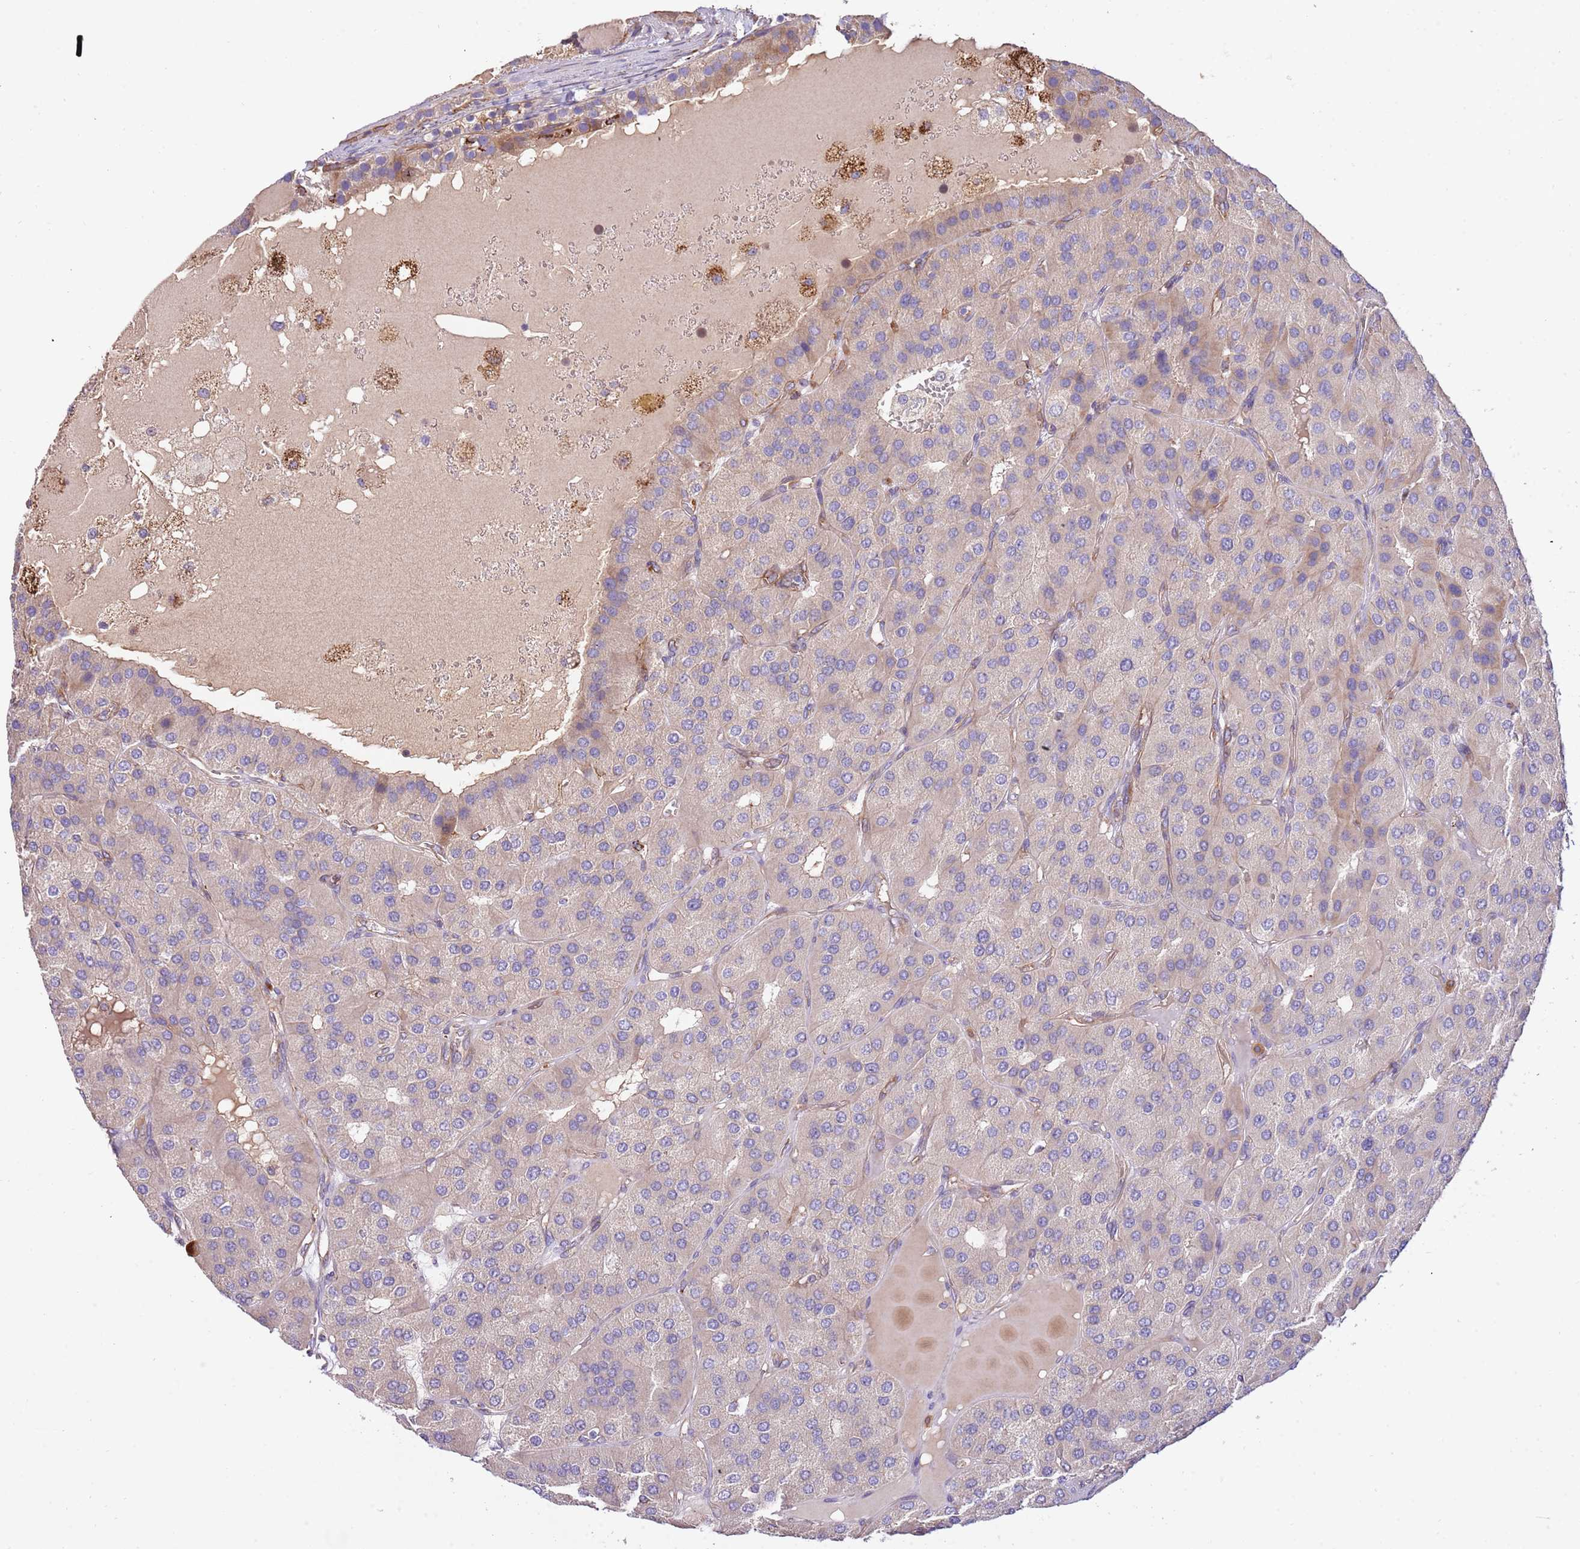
{"staining": {"intensity": "negative", "quantity": "none", "location": "none"}, "tissue": "parathyroid gland", "cell_type": "Glandular cells", "image_type": "normal", "snomed": [{"axis": "morphology", "description": "Normal tissue, NOS"}, {"axis": "morphology", "description": "Adenoma, NOS"}, {"axis": "topography", "description": "Parathyroid gland"}], "caption": "Immunohistochemistry of normal parathyroid gland shows no staining in glandular cells.", "gene": "DOCK6", "patient": {"sex": "female", "age": 86}}